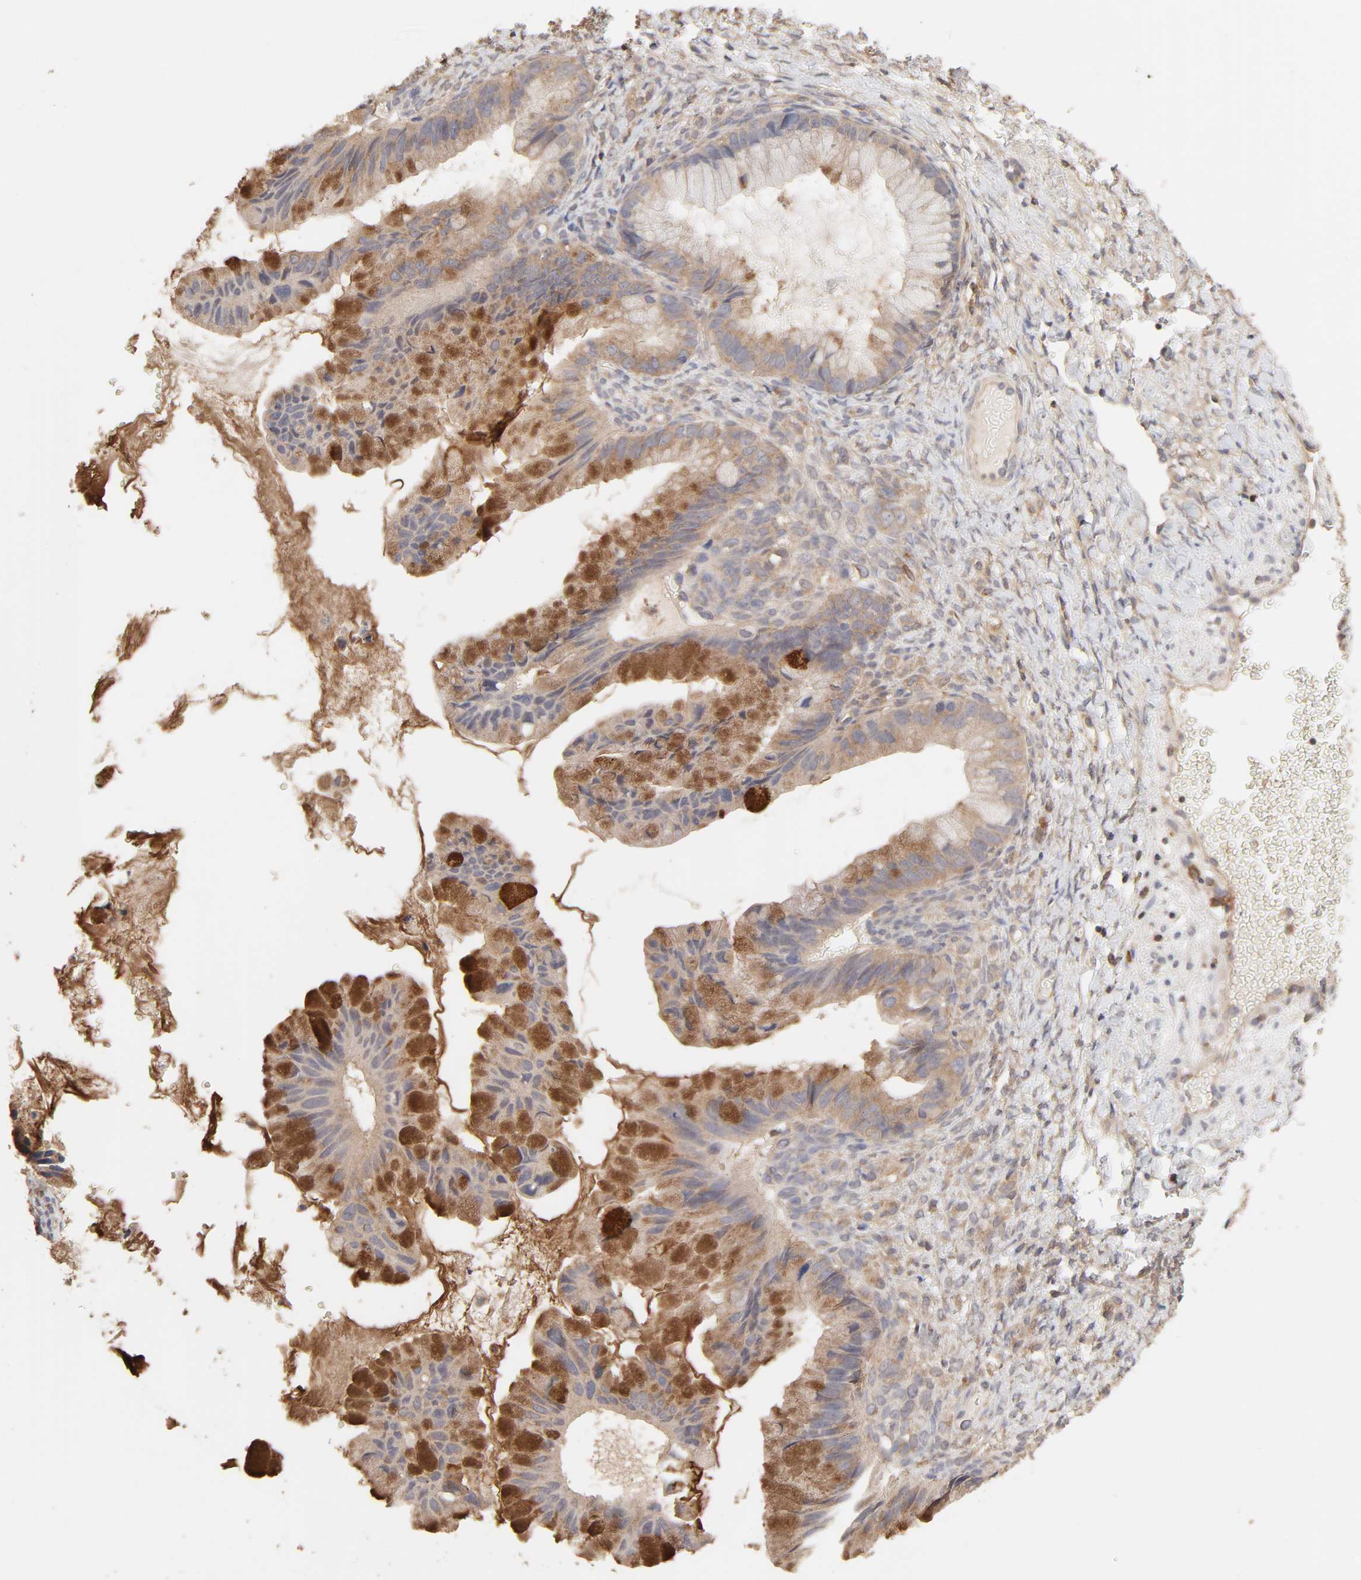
{"staining": {"intensity": "strong", "quantity": "<25%", "location": "cytoplasmic/membranous"}, "tissue": "ovarian cancer", "cell_type": "Tumor cells", "image_type": "cancer", "snomed": [{"axis": "morphology", "description": "Cystadenocarcinoma, mucinous, NOS"}, {"axis": "topography", "description": "Ovary"}], "caption": "Immunohistochemistry (DAB) staining of mucinous cystadenocarcinoma (ovarian) shows strong cytoplasmic/membranous protein staining in about <25% of tumor cells. Ihc stains the protein of interest in brown and the nuclei are stained blue.", "gene": "AP1G2", "patient": {"sex": "female", "age": 36}}